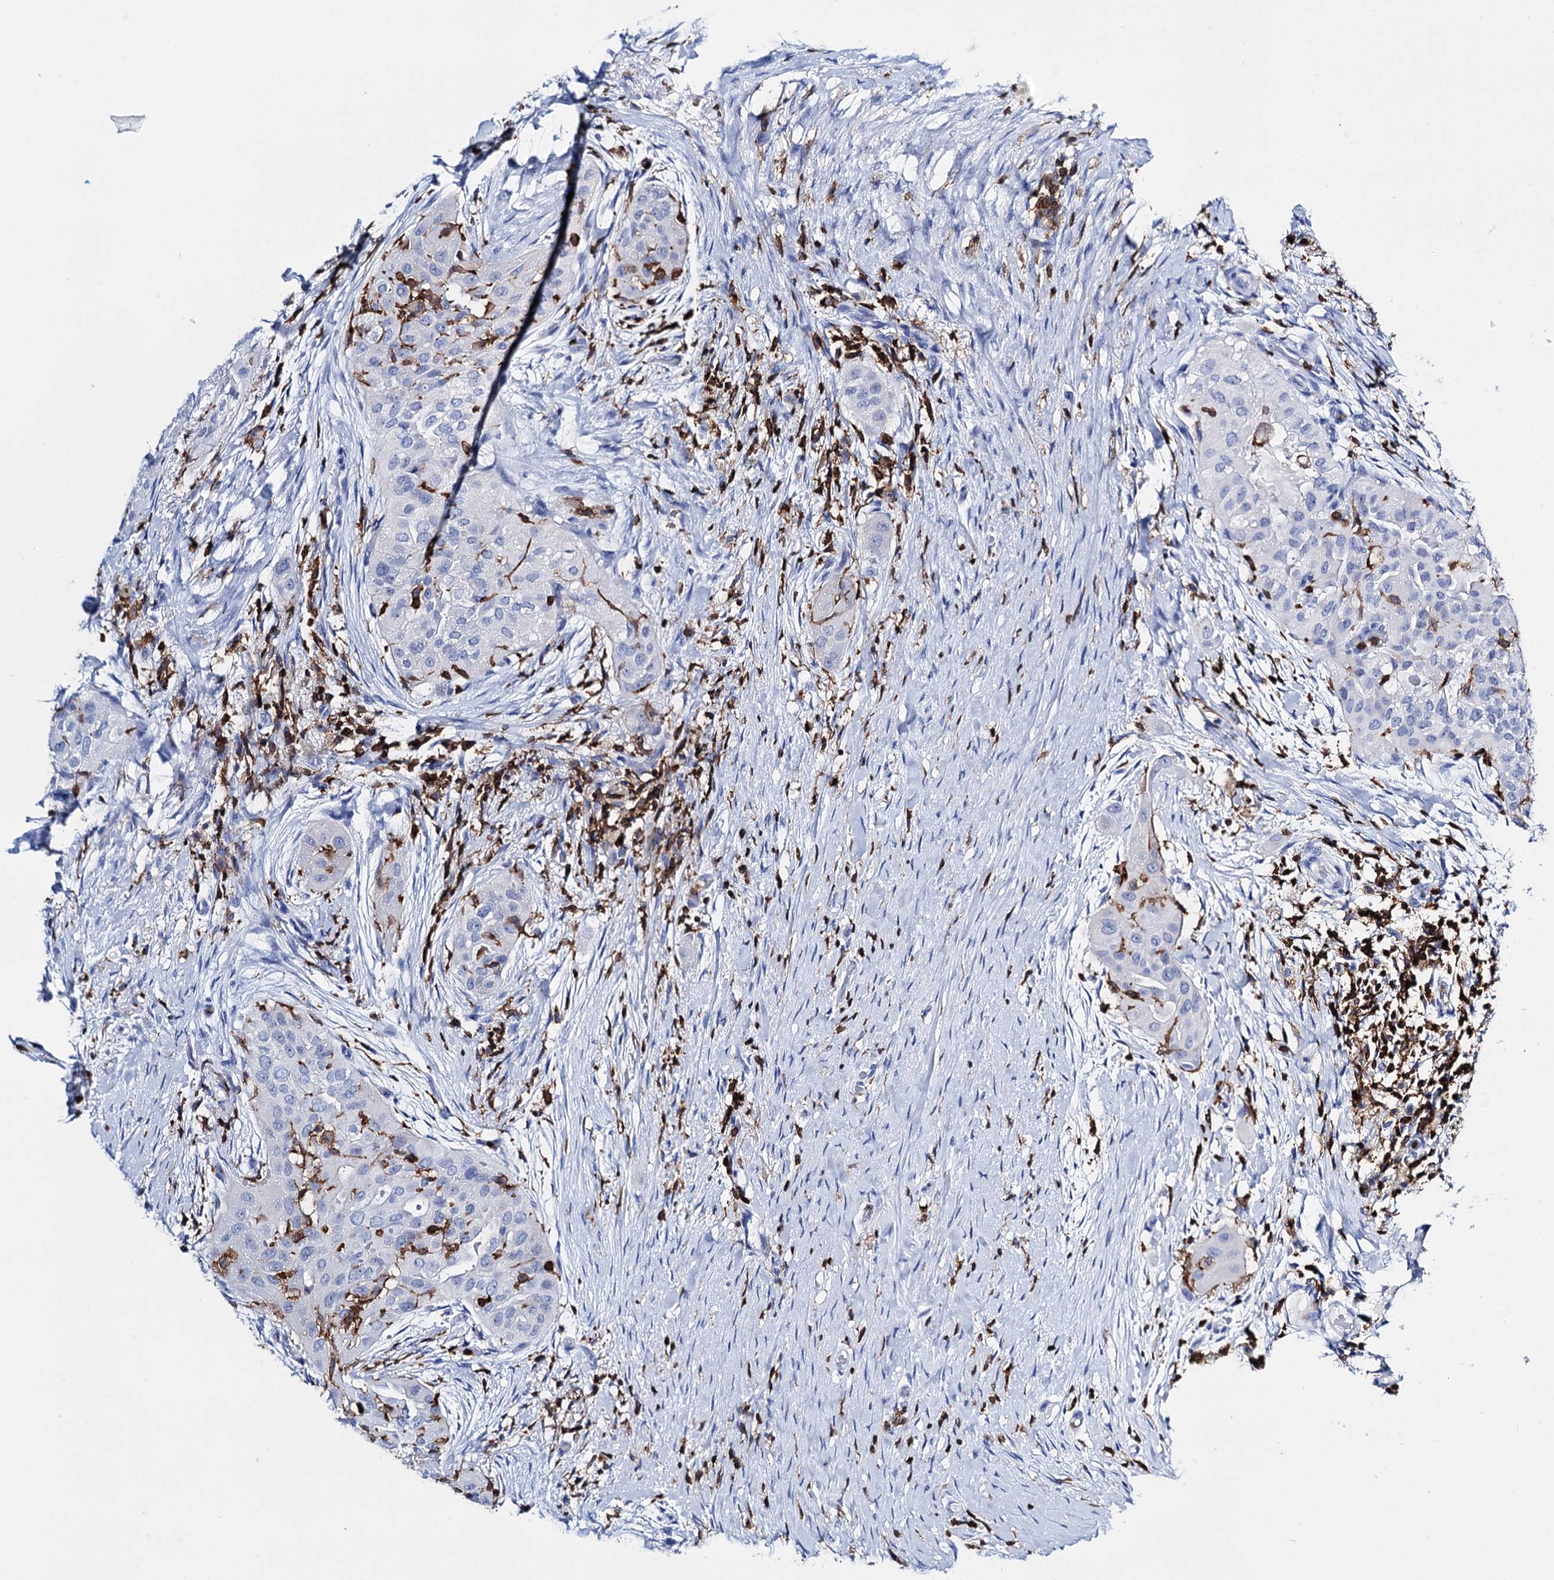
{"staining": {"intensity": "negative", "quantity": "none", "location": "none"}, "tissue": "thyroid cancer", "cell_type": "Tumor cells", "image_type": "cancer", "snomed": [{"axis": "morphology", "description": "Papillary adenocarcinoma, NOS"}, {"axis": "topography", "description": "Thyroid gland"}], "caption": "The image reveals no staining of tumor cells in thyroid papillary adenocarcinoma.", "gene": "DEF6", "patient": {"sex": "female", "age": 59}}